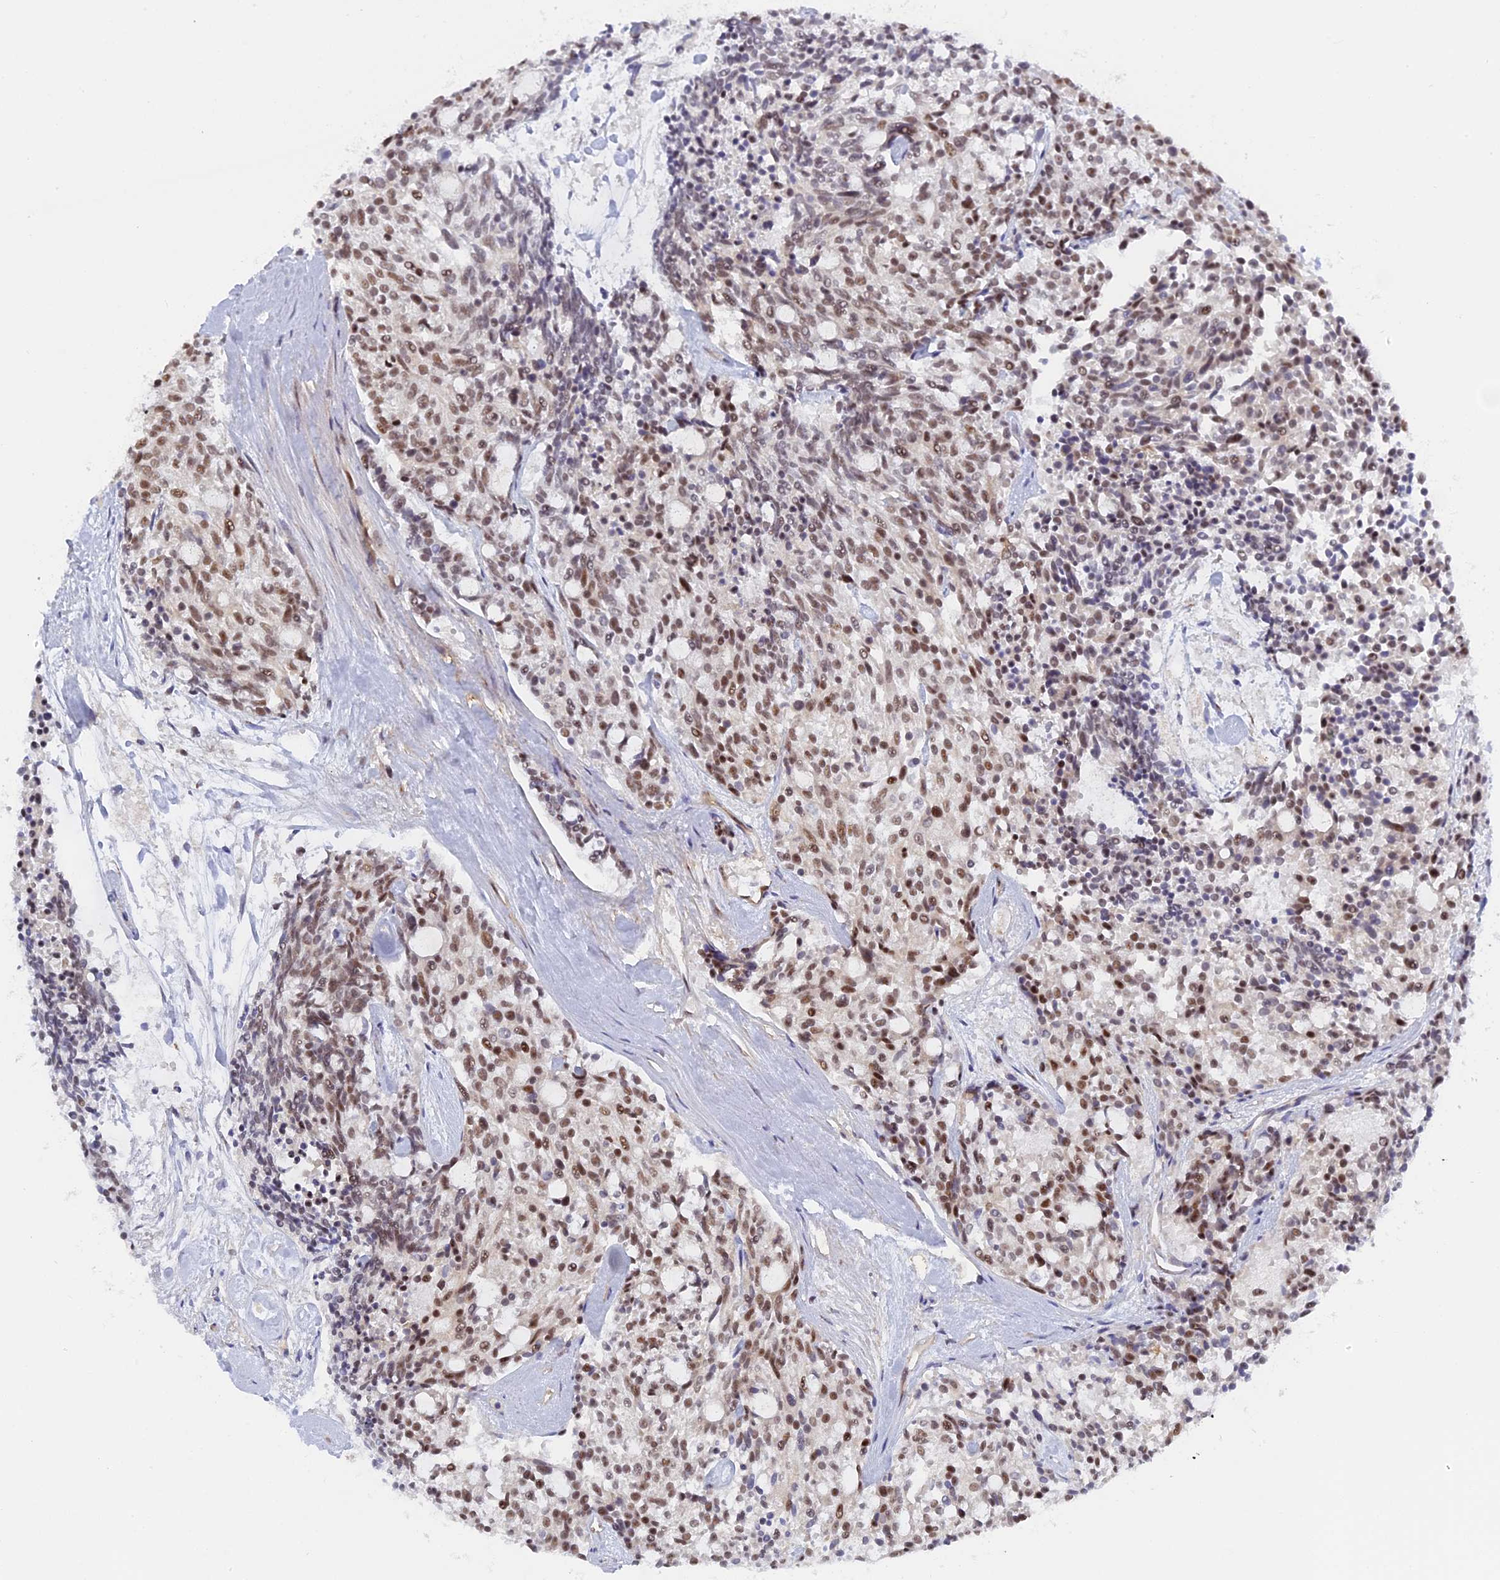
{"staining": {"intensity": "moderate", "quantity": ">75%", "location": "nuclear"}, "tissue": "carcinoid", "cell_type": "Tumor cells", "image_type": "cancer", "snomed": [{"axis": "morphology", "description": "Carcinoid, malignant, NOS"}, {"axis": "topography", "description": "Pancreas"}], "caption": "Human carcinoid stained with a protein marker reveals moderate staining in tumor cells.", "gene": "CCDC85A", "patient": {"sex": "female", "age": 54}}